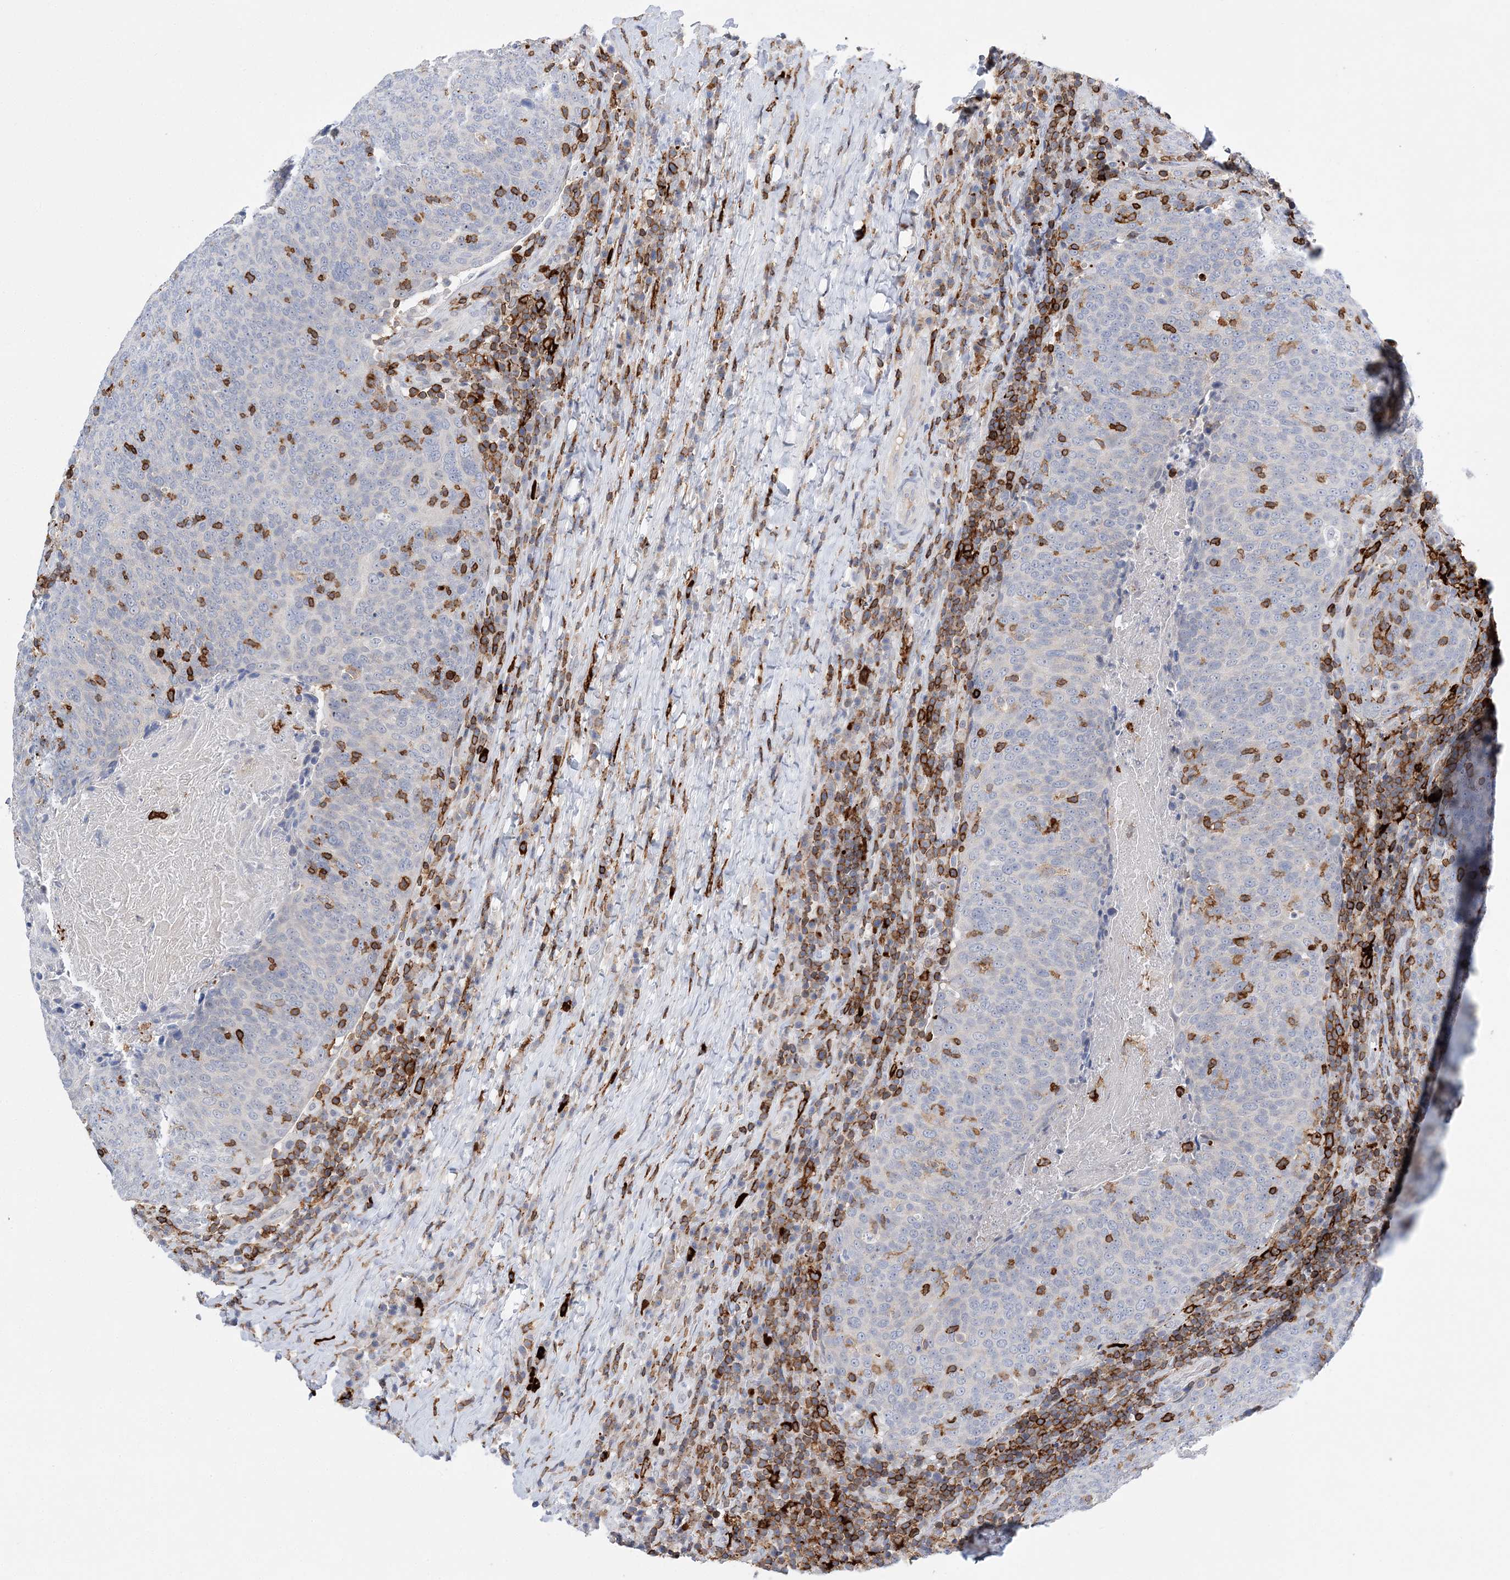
{"staining": {"intensity": "negative", "quantity": "none", "location": "none"}, "tissue": "head and neck cancer", "cell_type": "Tumor cells", "image_type": "cancer", "snomed": [{"axis": "morphology", "description": "Squamous cell carcinoma, NOS"}, {"axis": "morphology", "description": "Squamous cell carcinoma, metastatic, NOS"}, {"axis": "topography", "description": "Lymph node"}, {"axis": "topography", "description": "Head-Neck"}], "caption": "High magnification brightfield microscopy of head and neck cancer (metastatic squamous cell carcinoma) stained with DAB (3,3'-diaminobenzidine) (brown) and counterstained with hematoxylin (blue): tumor cells show no significant expression.", "gene": "PRMT9", "patient": {"sex": "male", "age": 62}}